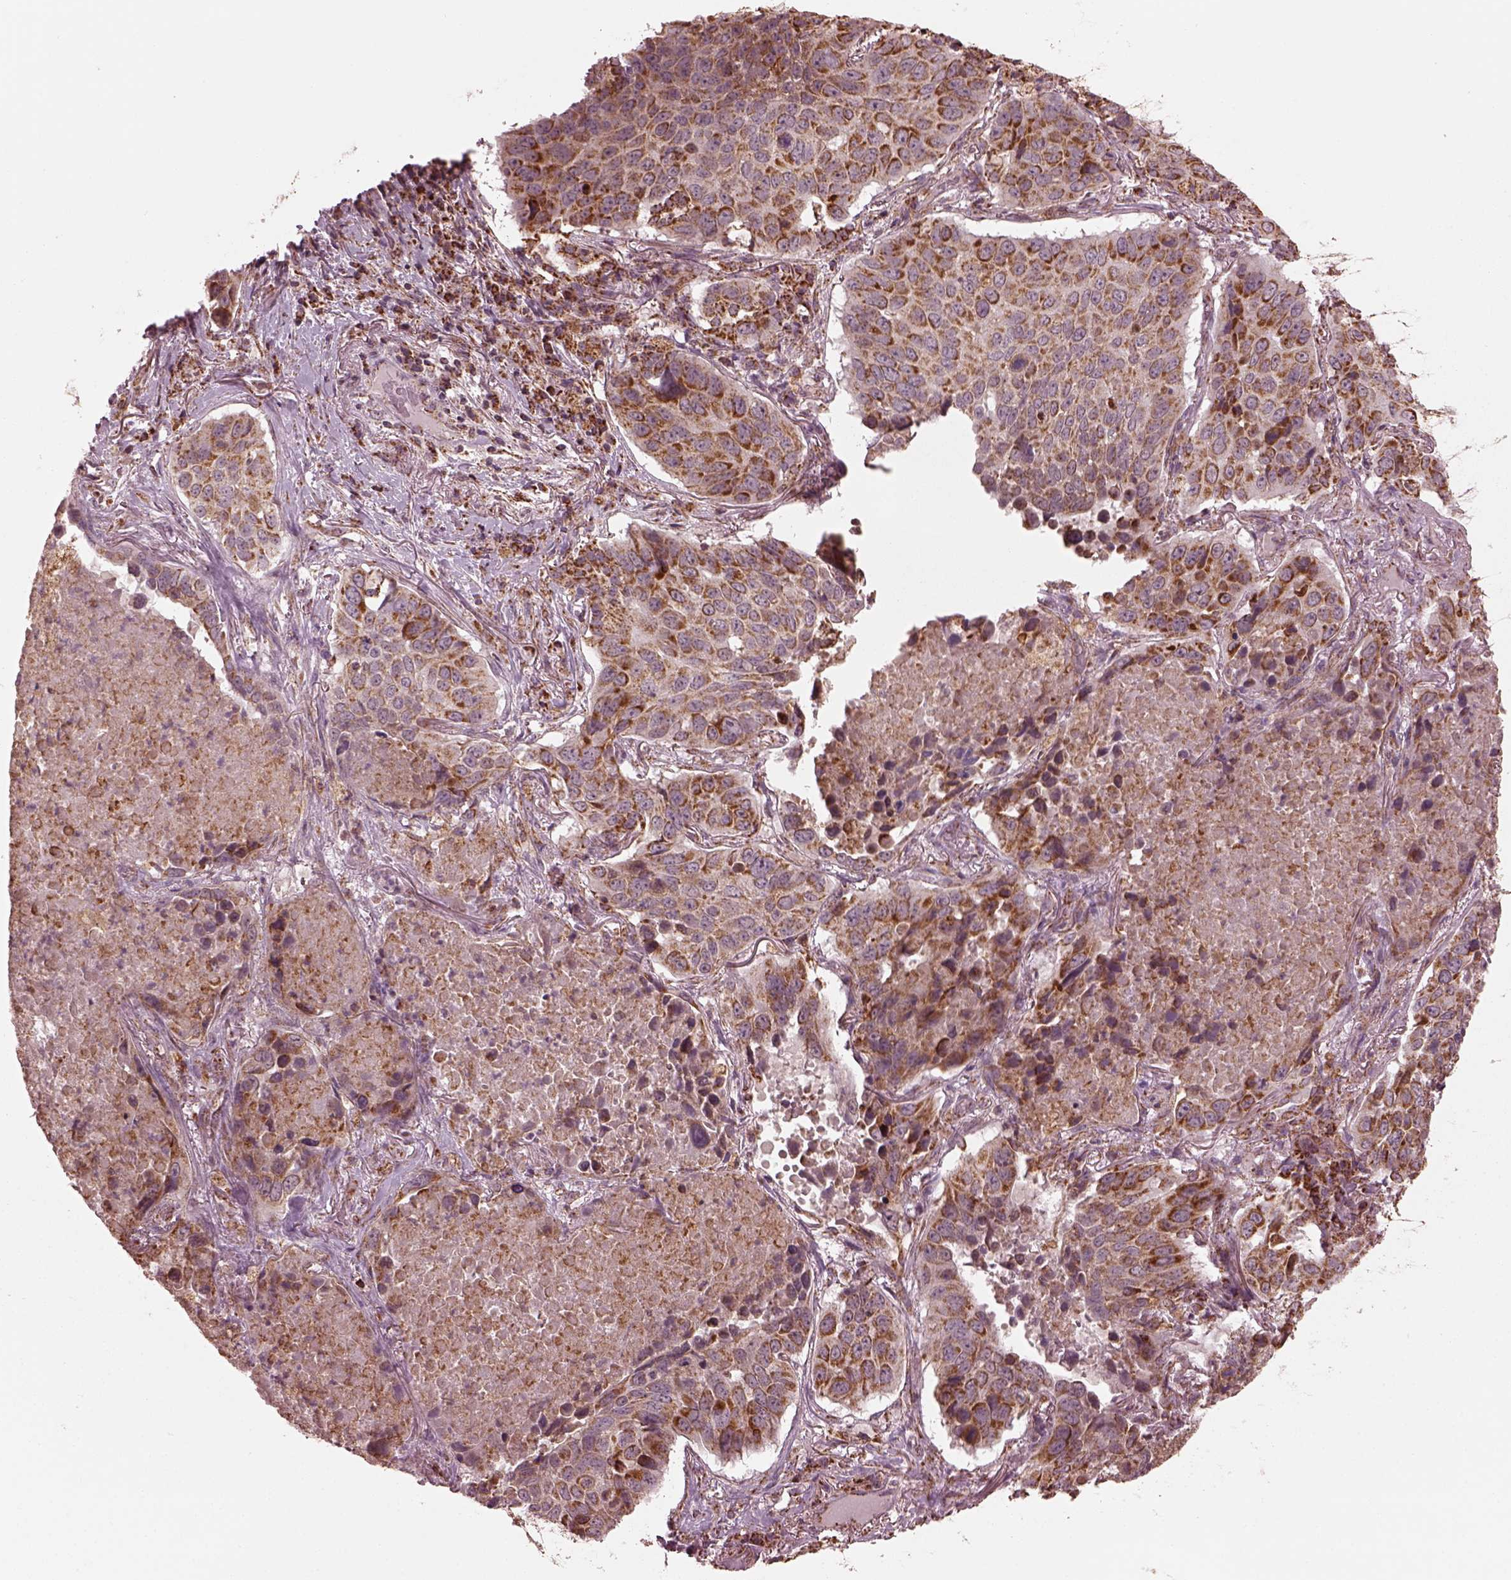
{"staining": {"intensity": "strong", "quantity": "25%-75%", "location": "cytoplasmic/membranous"}, "tissue": "lung cancer", "cell_type": "Tumor cells", "image_type": "cancer", "snomed": [{"axis": "morphology", "description": "Normal tissue, NOS"}, {"axis": "morphology", "description": "Squamous cell carcinoma, NOS"}, {"axis": "topography", "description": "Bronchus"}, {"axis": "topography", "description": "Lung"}], "caption": "DAB (3,3'-diaminobenzidine) immunohistochemical staining of human lung cancer demonstrates strong cytoplasmic/membranous protein staining in about 25%-75% of tumor cells. (DAB IHC with brightfield microscopy, high magnification).", "gene": "NDUFB10", "patient": {"sex": "male", "age": 64}}